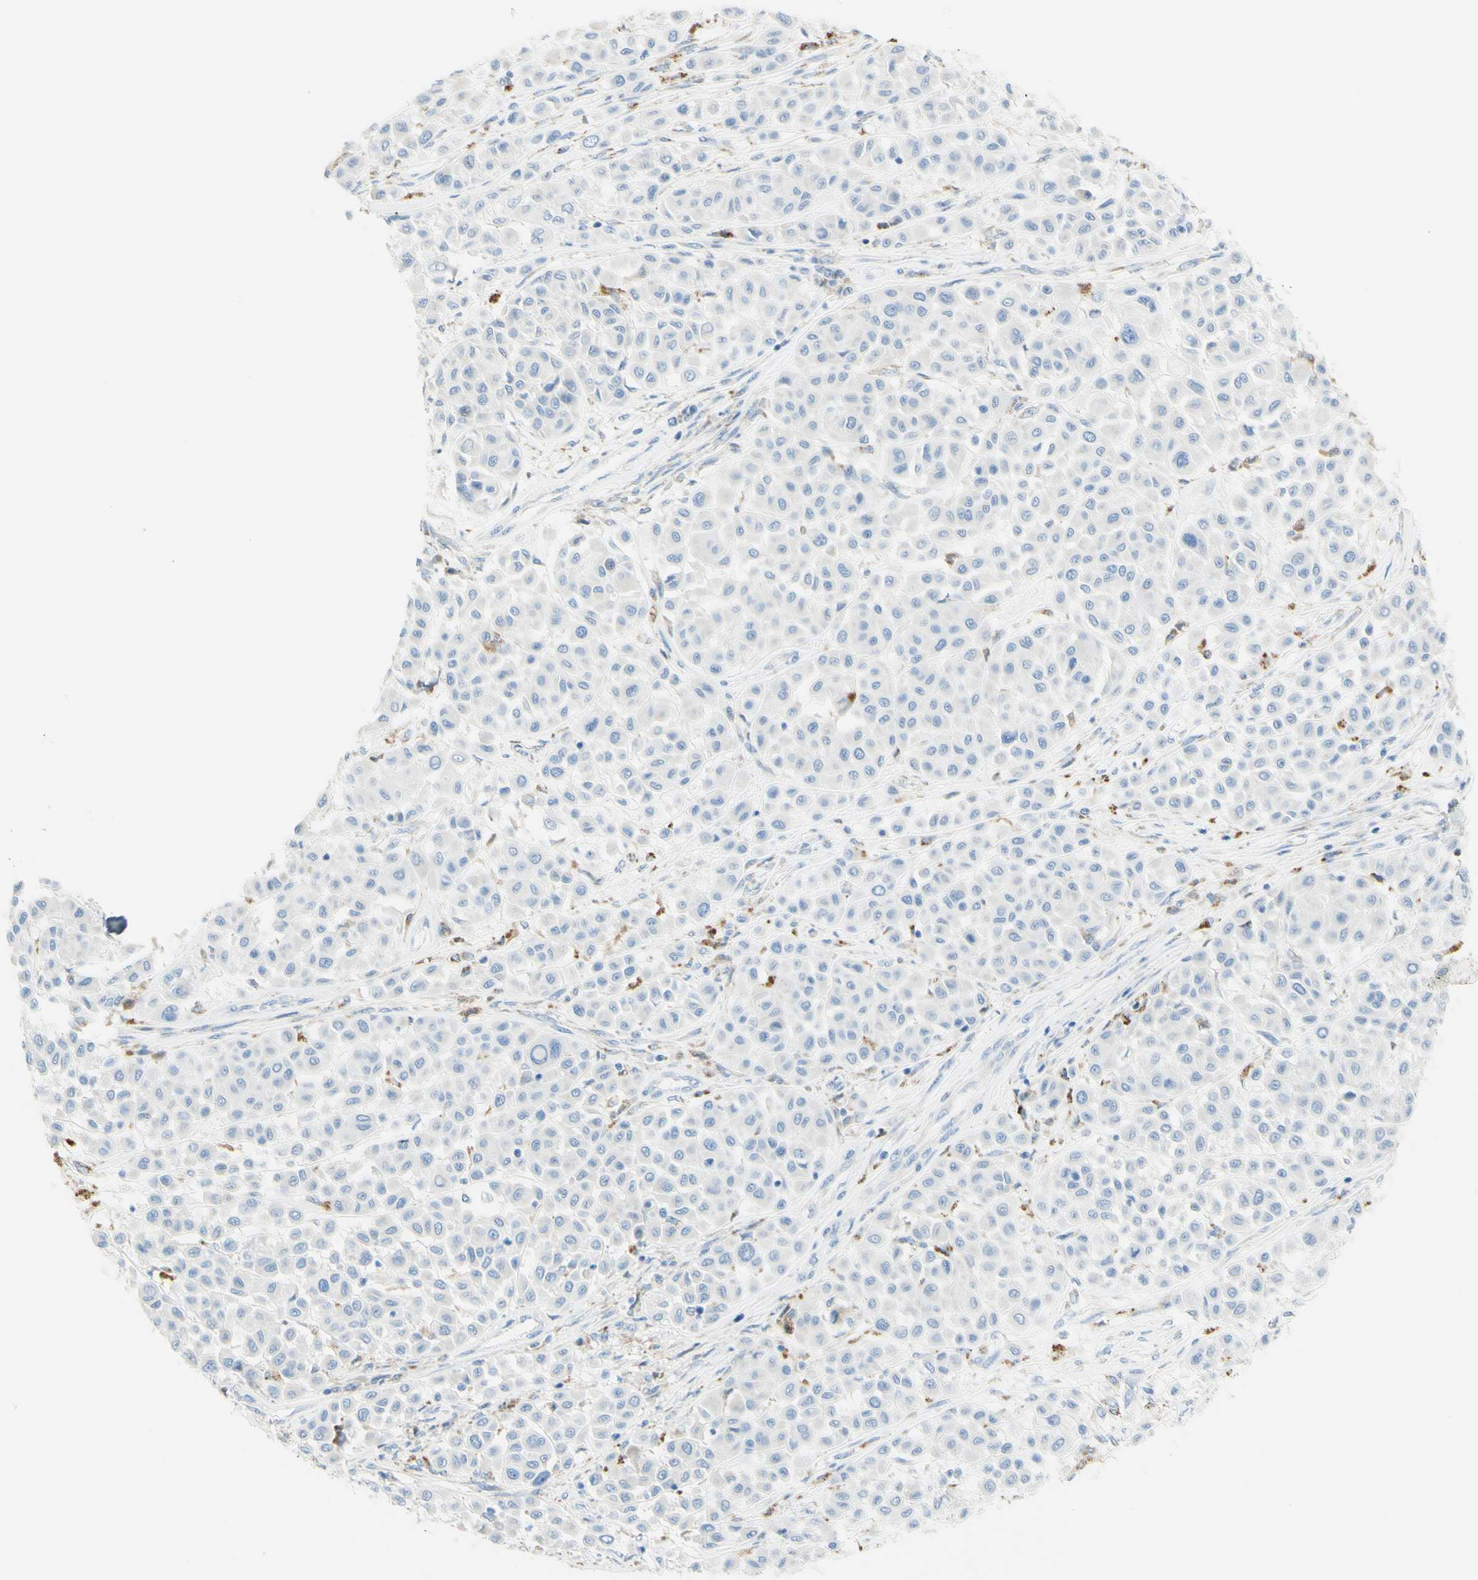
{"staining": {"intensity": "weak", "quantity": "<25%", "location": "cytoplasmic/membranous"}, "tissue": "melanoma", "cell_type": "Tumor cells", "image_type": "cancer", "snomed": [{"axis": "morphology", "description": "Malignant melanoma, Metastatic site"}, {"axis": "topography", "description": "Soft tissue"}], "caption": "Tumor cells show no significant positivity in melanoma.", "gene": "TSPAN1", "patient": {"sex": "male", "age": 41}}